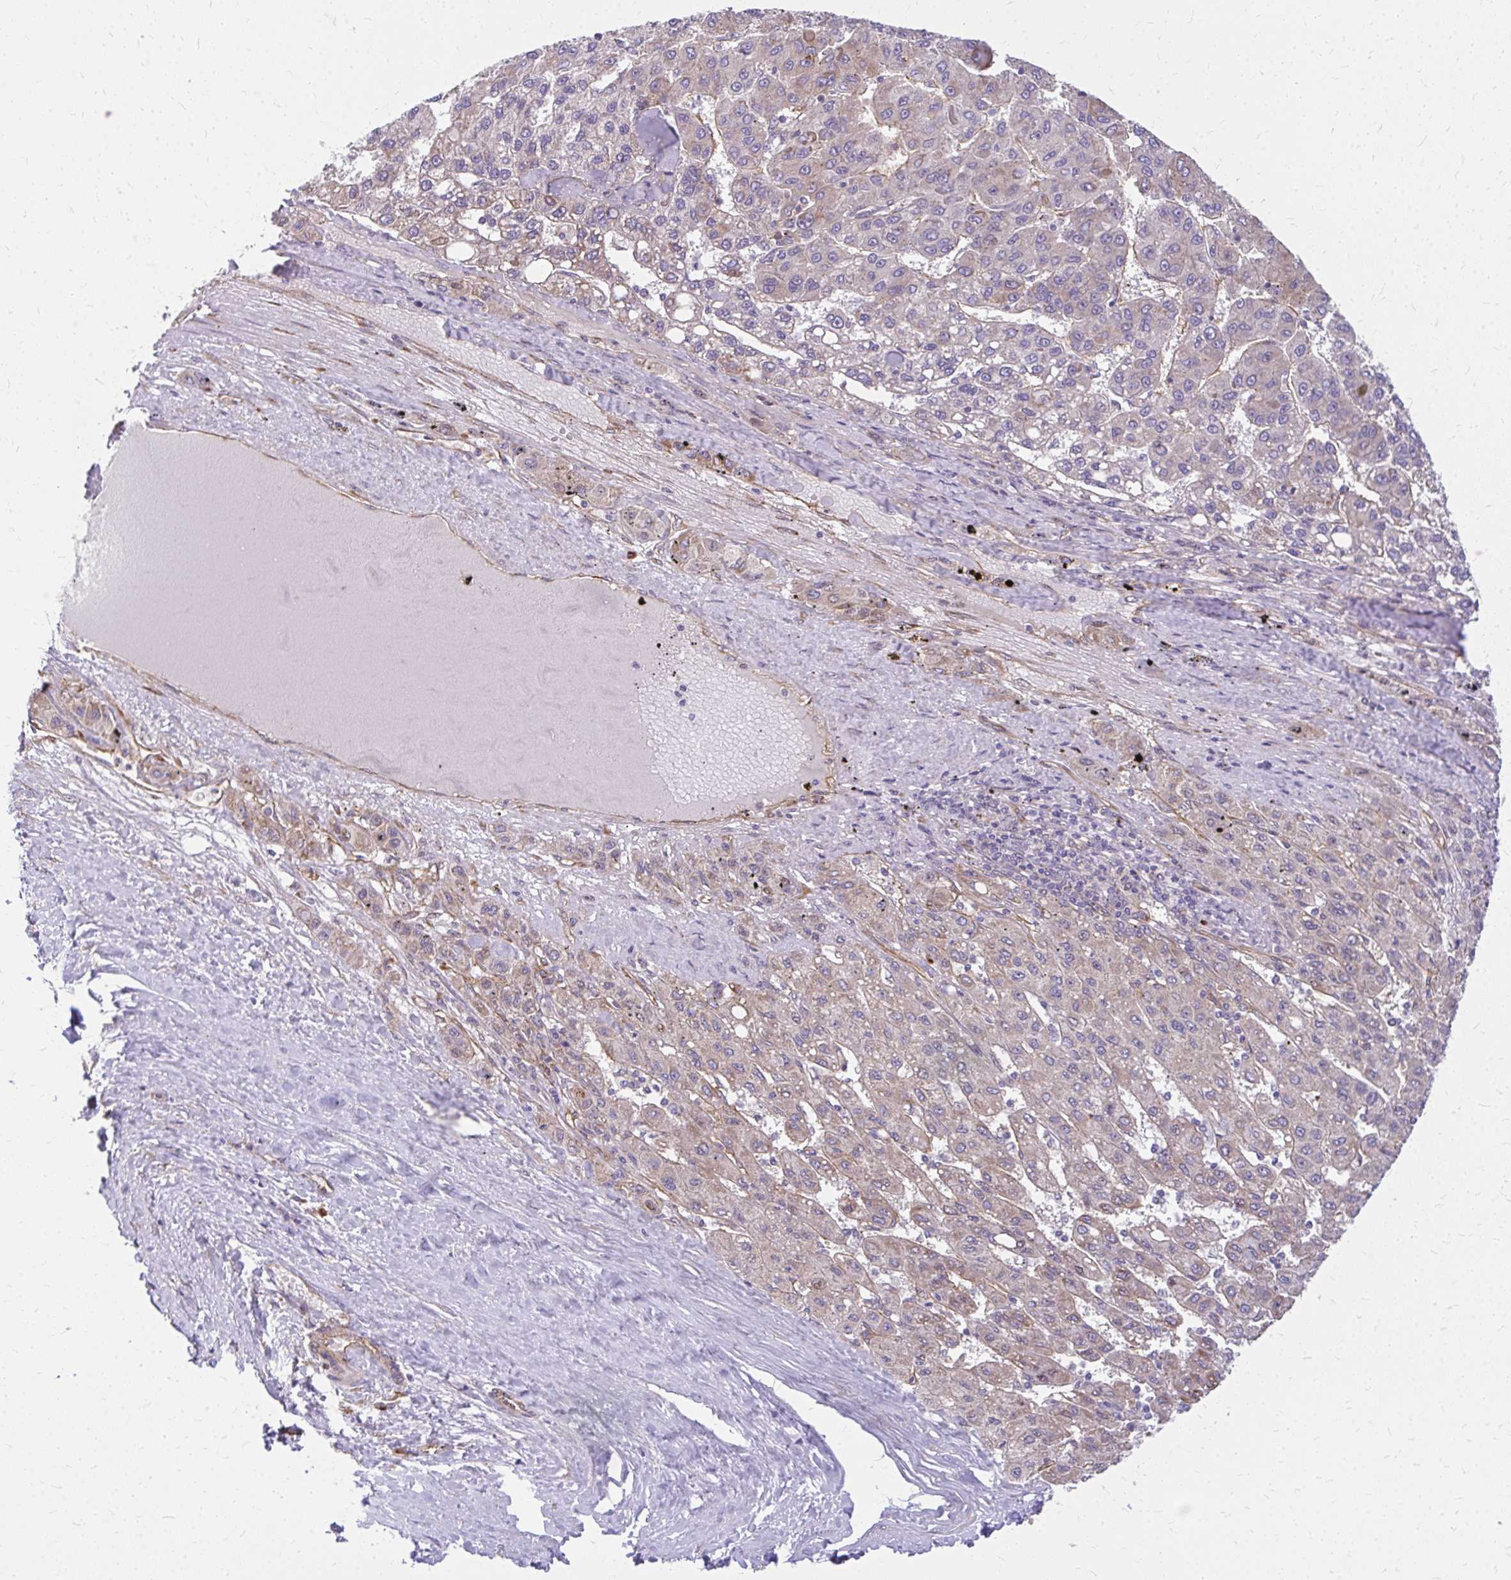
{"staining": {"intensity": "weak", "quantity": "<25%", "location": "cytoplasmic/membranous"}, "tissue": "liver cancer", "cell_type": "Tumor cells", "image_type": "cancer", "snomed": [{"axis": "morphology", "description": "Carcinoma, Hepatocellular, NOS"}, {"axis": "topography", "description": "Liver"}], "caption": "Tumor cells show no significant protein positivity in liver cancer.", "gene": "RSKR", "patient": {"sex": "female", "age": 82}}